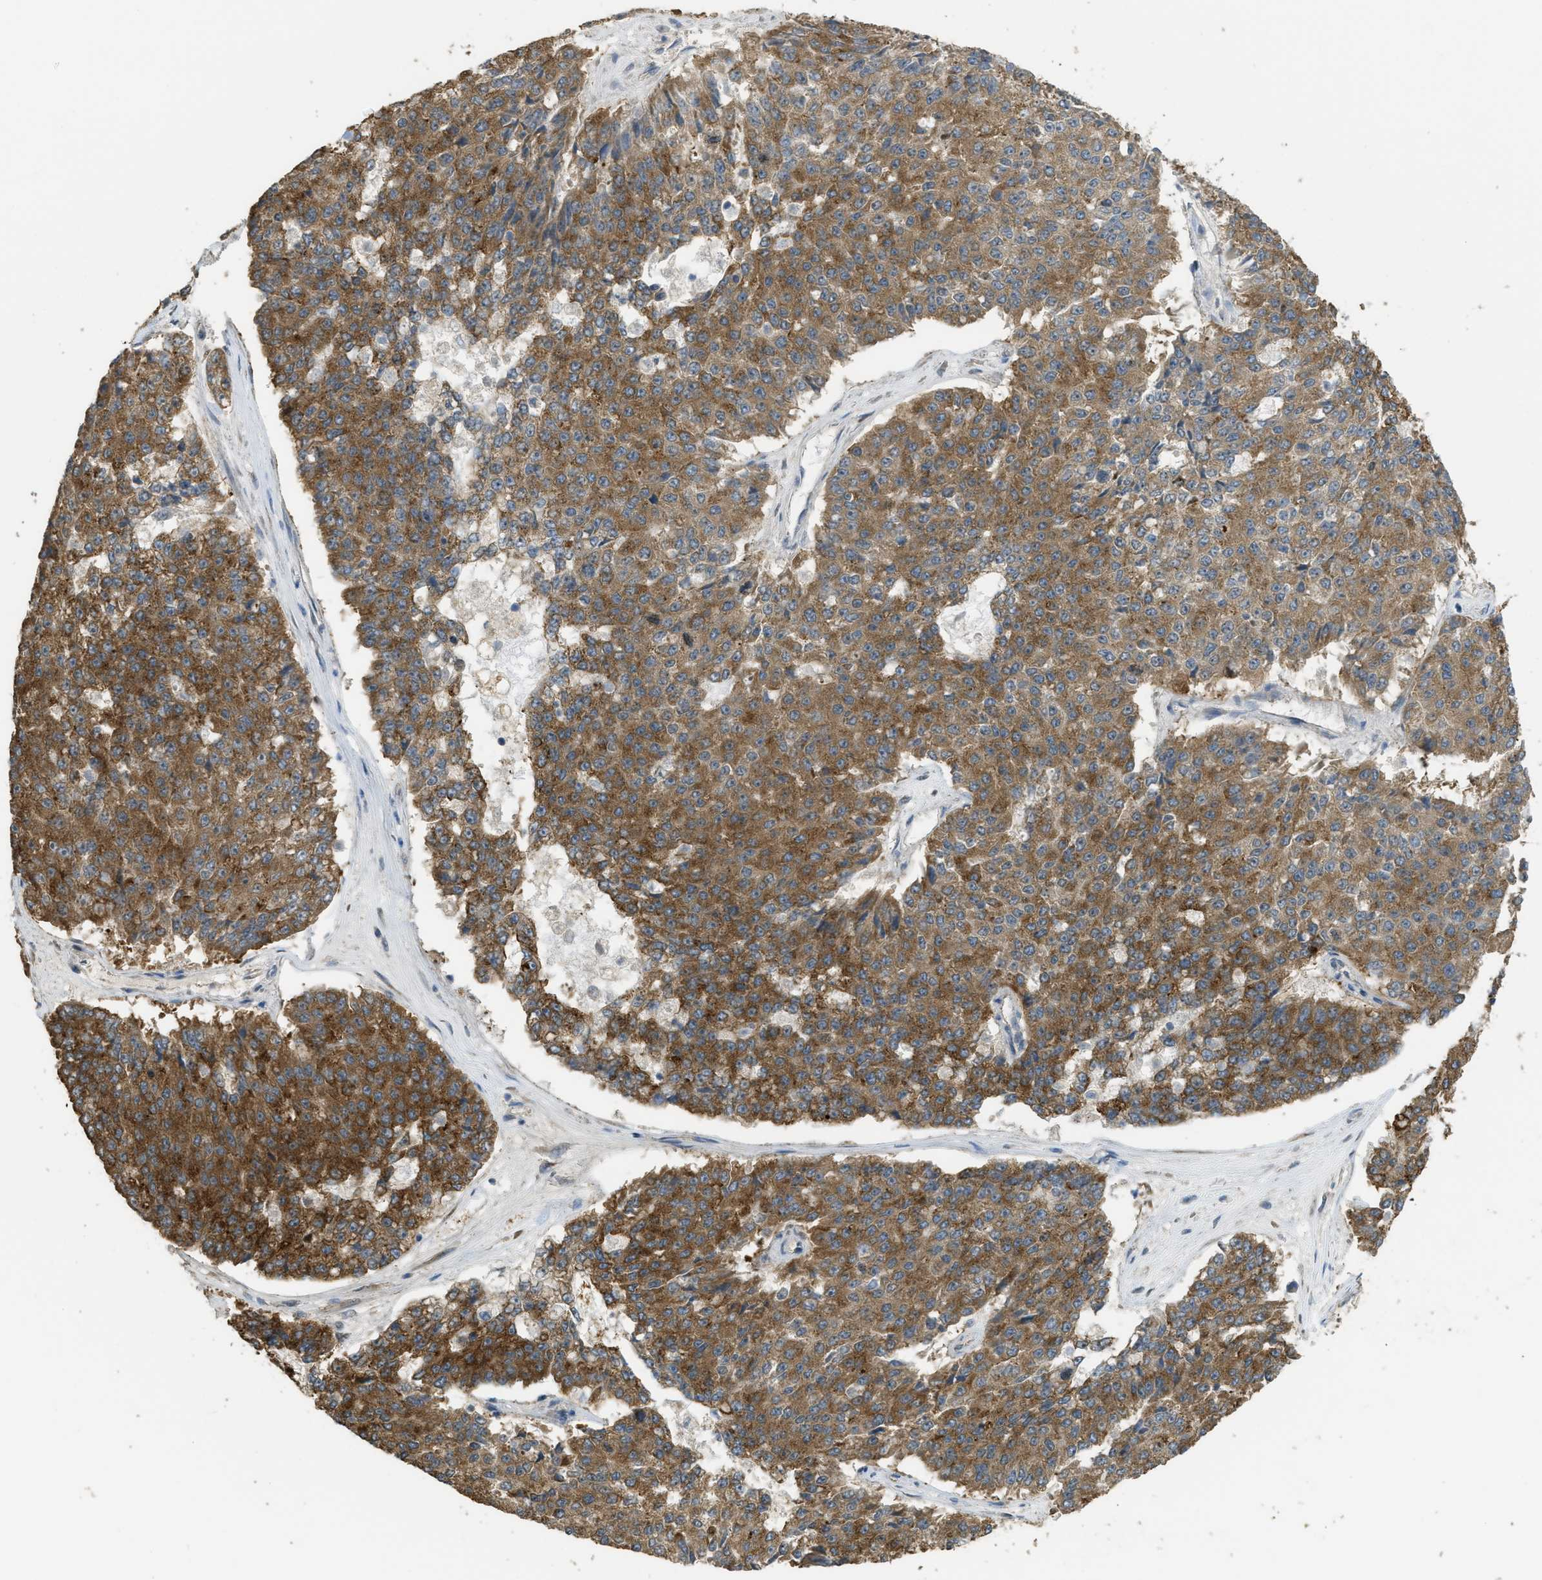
{"staining": {"intensity": "strong", "quantity": ">75%", "location": "cytoplasmic/membranous"}, "tissue": "pancreatic cancer", "cell_type": "Tumor cells", "image_type": "cancer", "snomed": [{"axis": "morphology", "description": "Adenocarcinoma, NOS"}, {"axis": "topography", "description": "Pancreas"}], "caption": "The image reveals a brown stain indicating the presence of a protein in the cytoplasmic/membranous of tumor cells in pancreatic cancer. Using DAB (brown) and hematoxylin (blue) stains, captured at high magnification using brightfield microscopy.", "gene": "IGF2BP2", "patient": {"sex": "male", "age": 50}}